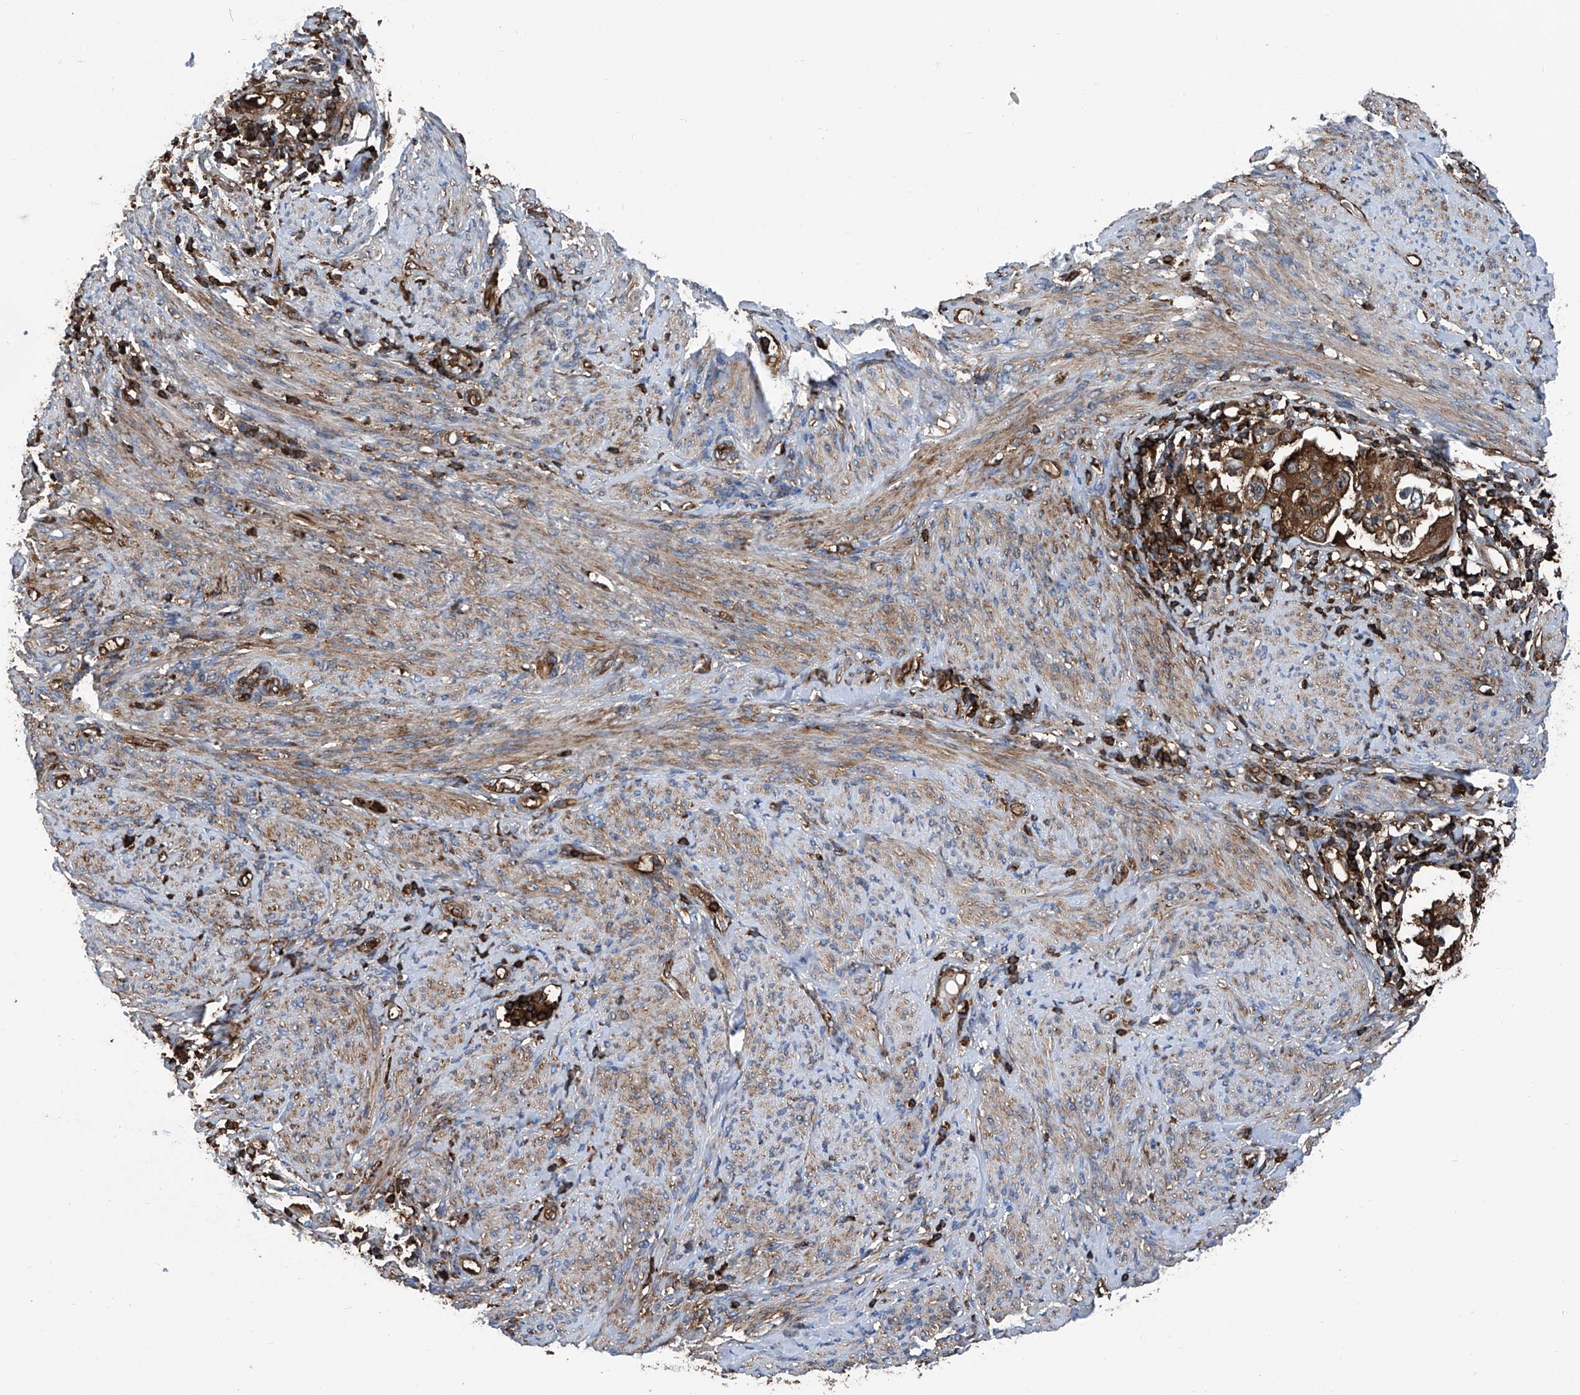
{"staining": {"intensity": "moderate", "quantity": ">75%", "location": "cytoplasmic/membranous"}, "tissue": "endometrial cancer", "cell_type": "Tumor cells", "image_type": "cancer", "snomed": [{"axis": "morphology", "description": "Adenocarcinoma, NOS"}, {"axis": "topography", "description": "Endometrium"}], "caption": "A photomicrograph of human endometrial adenocarcinoma stained for a protein exhibits moderate cytoplasmic/membranous brown staining in tumor cells.", "gene": "ZNF484", "patient": {"sex": "female", "age": 85}}